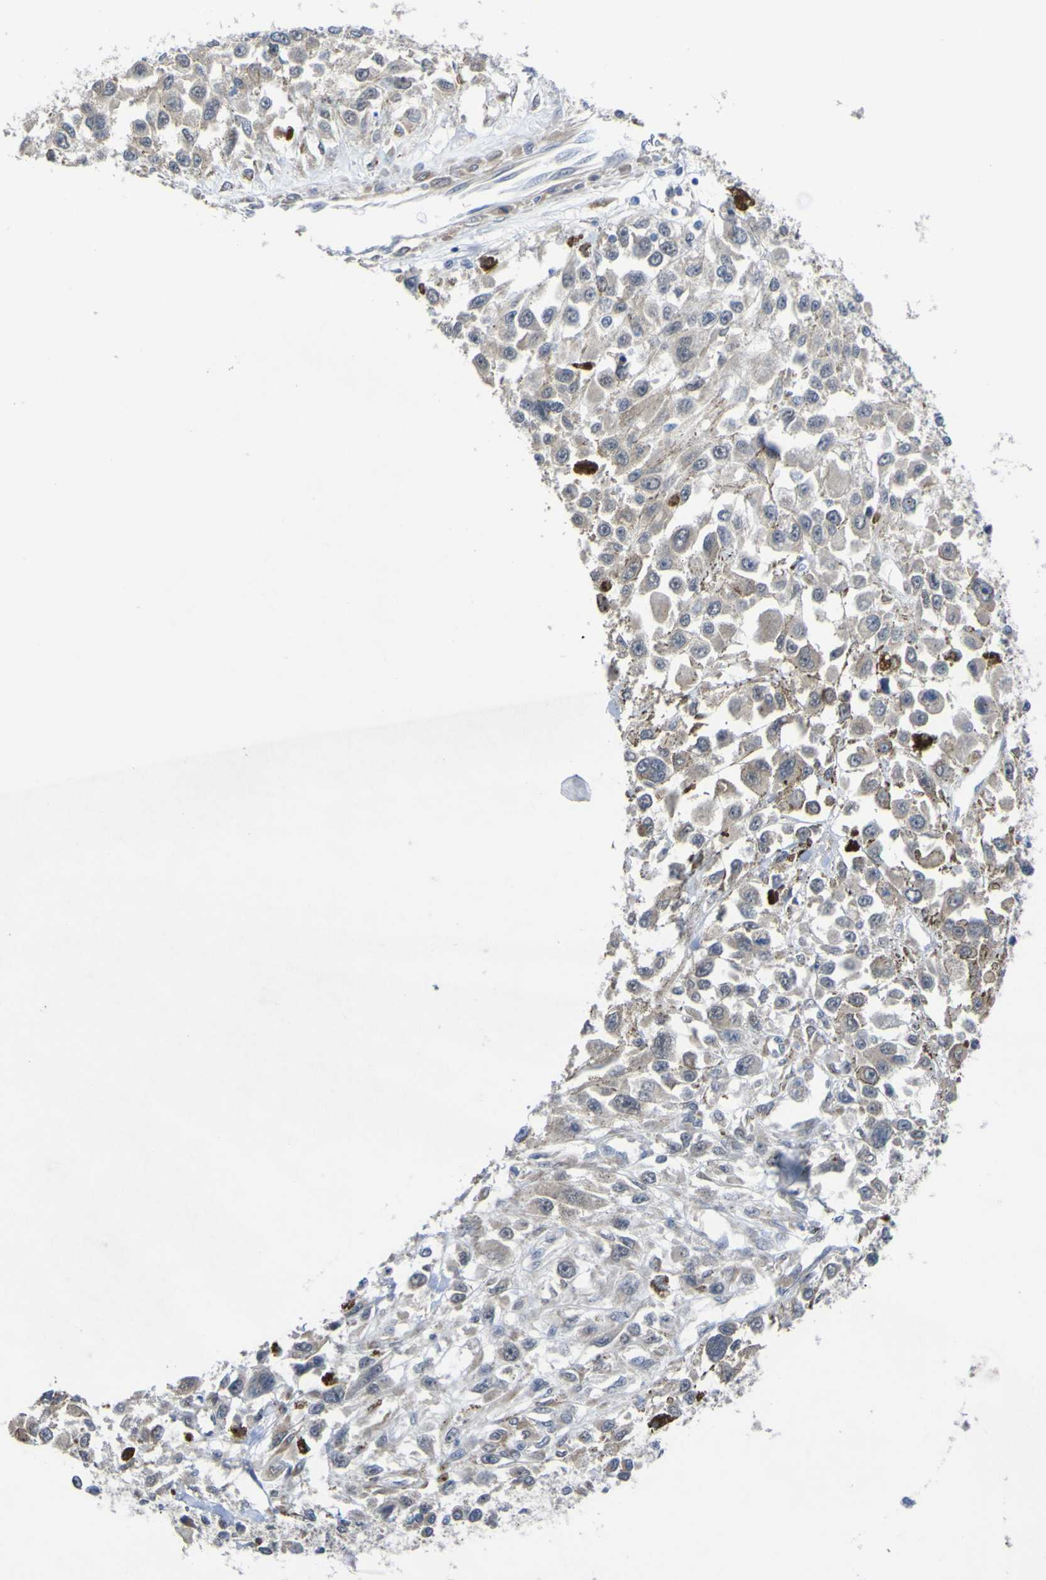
{"staining": {"intensity": "negative", "quantity": "none", "location": "none"}, "tissue": "melanoma", "cell_type": "Tumor cells", "image_type": "cancer", "snomed": [{"axis": "morphology", "description": "Malignant melanoma, Metastatic site"}, {"axis": "topography", "description": "Lymph node"}], "caption": "High power microscopy image of an IHC photomicrograph of melanoma, revealing no significant positivity in tumor cells.", "gene": "TNFRSF11A", "patient": {"sex": "male", "age": 59}}